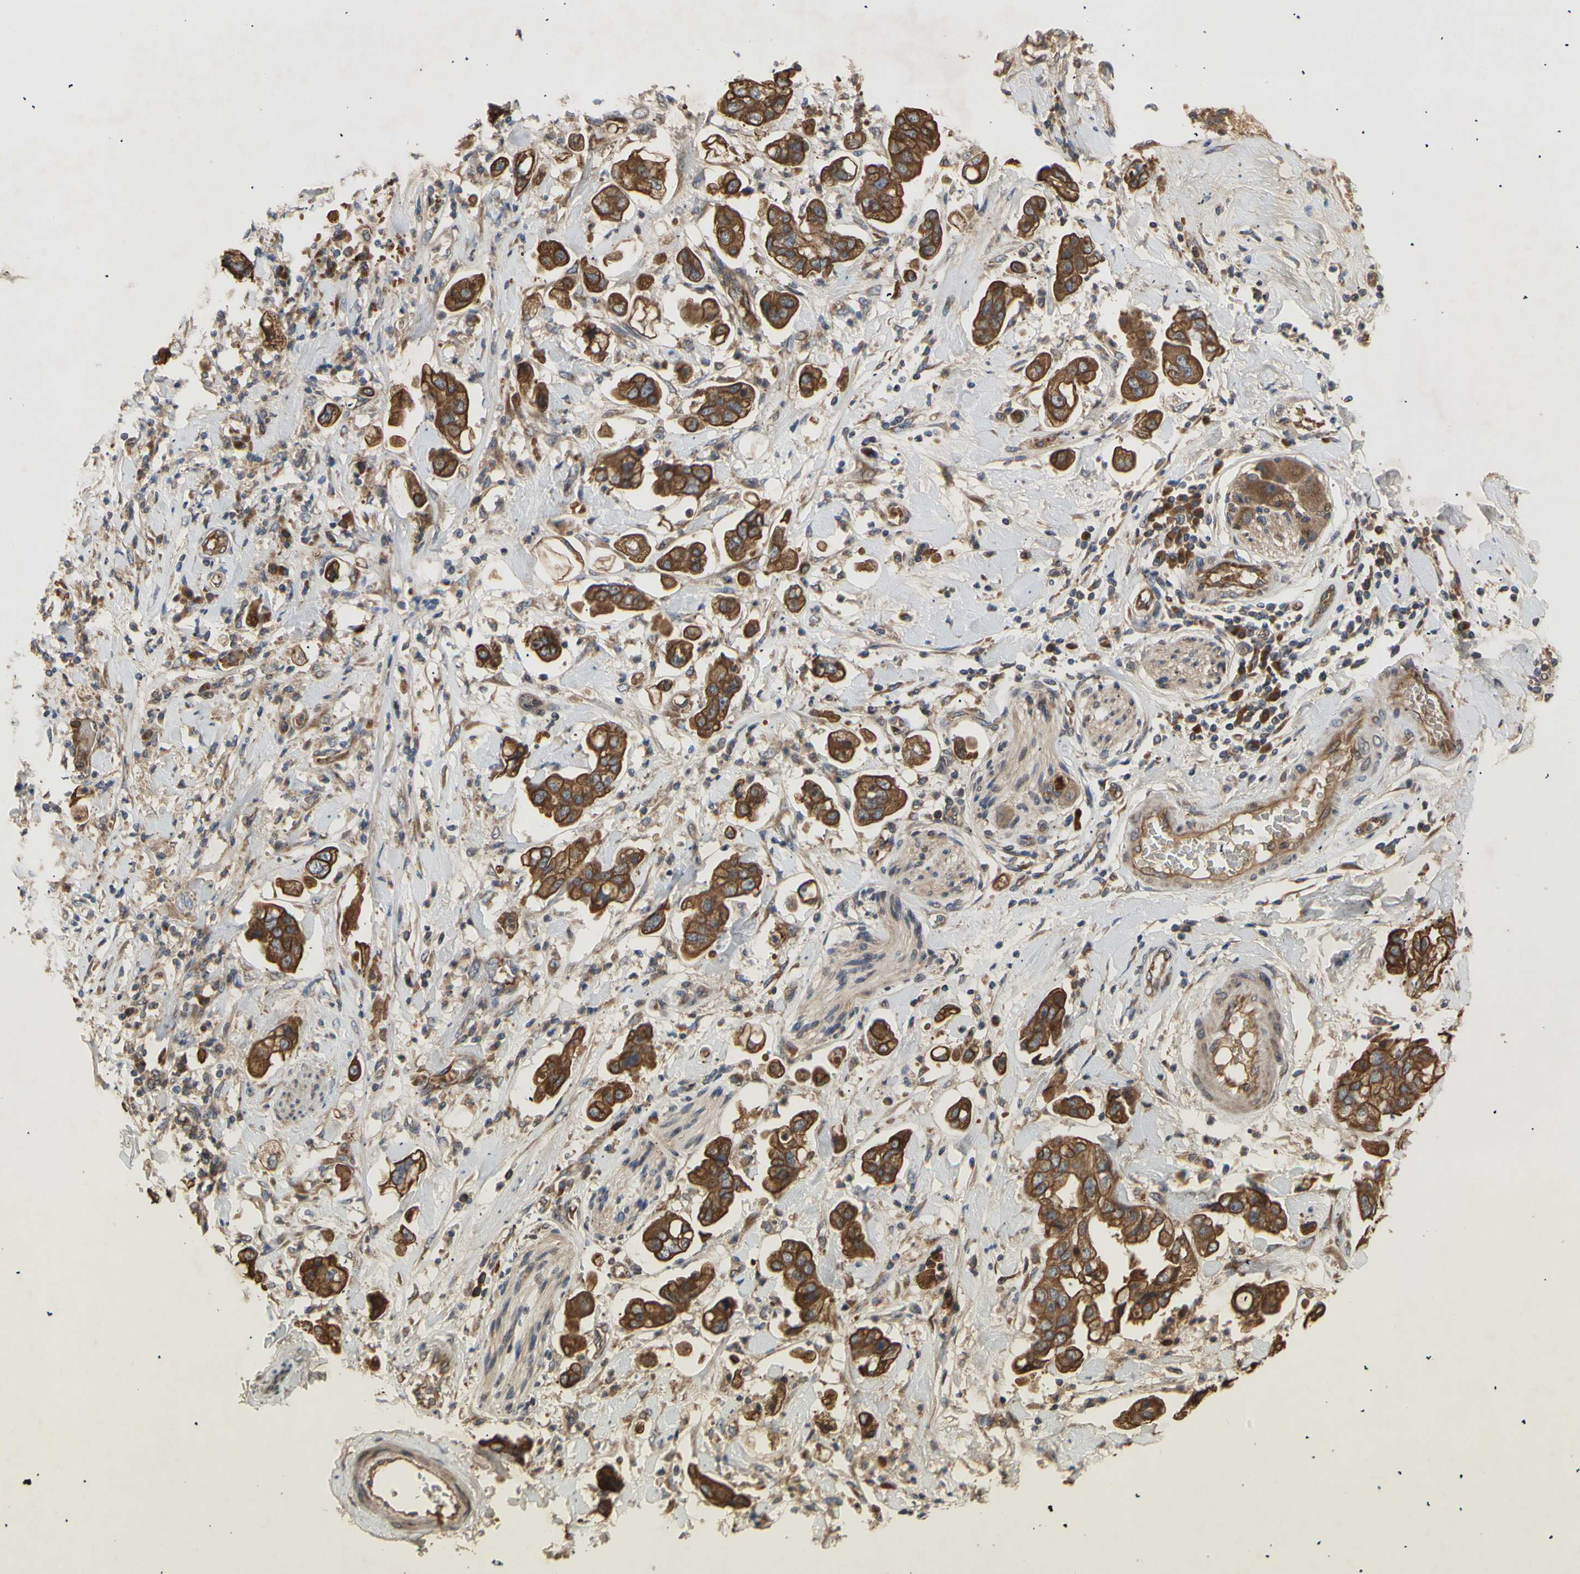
{"staining": {"intensity": "moderate", "quantity": ">75%", "location": "cytoplasmic/membranous"}, "tissue": "stomach cancer", "cell_type": "Tumor cells", "image_type": "cancer", "snomed": [{"axis": "morphology", "description": "Adenocarcinoma, NOS"}, {"axis": "topography", "description": "Stomach"}], "caption": "Moderate cytoplasmic/membranous positivity for a protein is seen in approximately >75% of tumor cells of stomach adenocarcinoma using IHC.", "gene": "PKN1", "patient": {"sex": "male", "age": 62}}